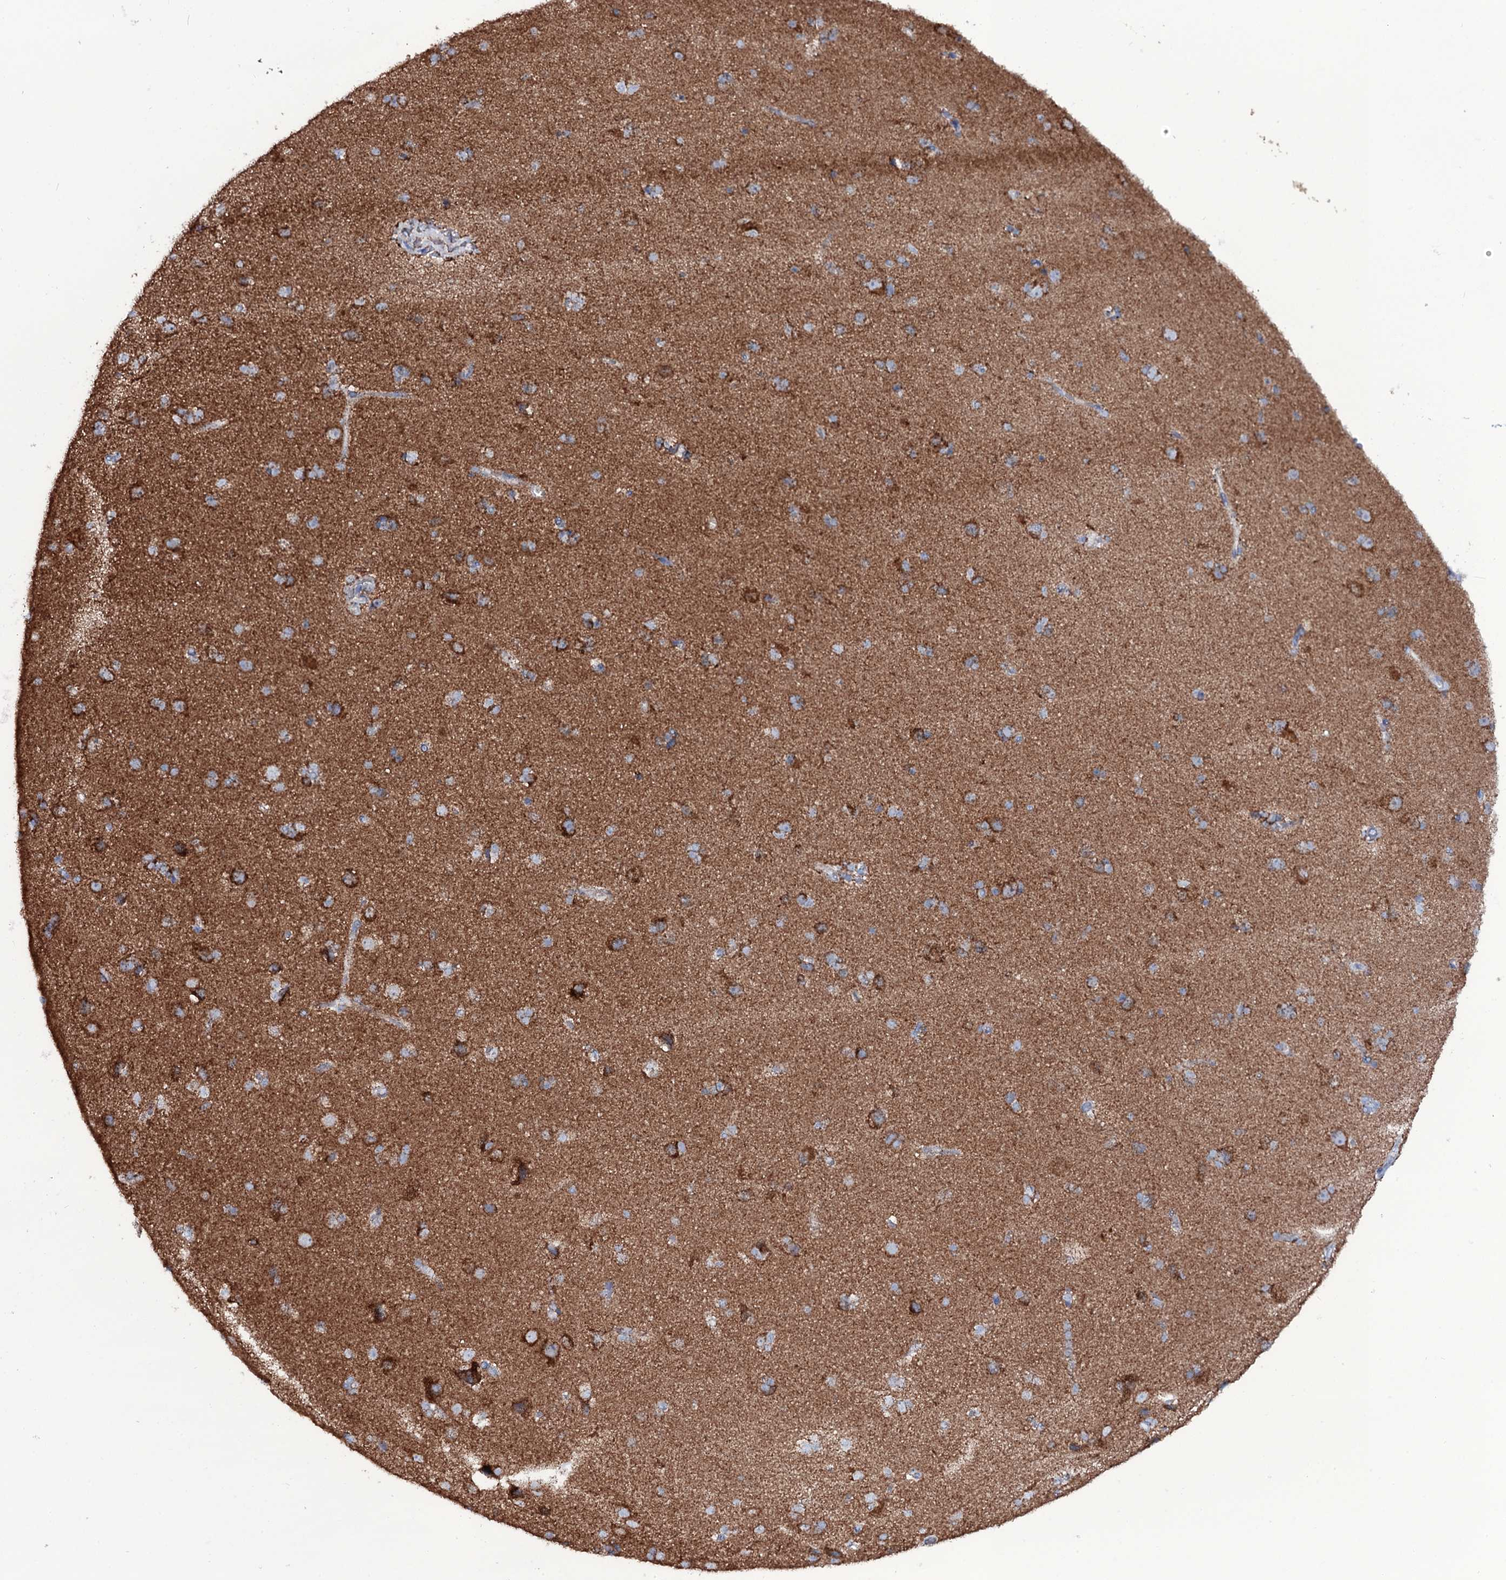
{"staining": {"intensity": "negative", "quantity": "none", "location": "none"}, "tissue": "cerebral cortex", "cell_type": "Endothelial cells", "image_type": "normal", "snomed": [{"axis": "morphology", "description": "Normal tissue, NOS"}, {"axis": "topography", "description": "Cerebral cortex"}], "caption": "Endothelial cells are negative for brown protein staining in normal cerebral cortex.", "gene": "MRPS35", "patient": {"sex": "male", "age": 62}}